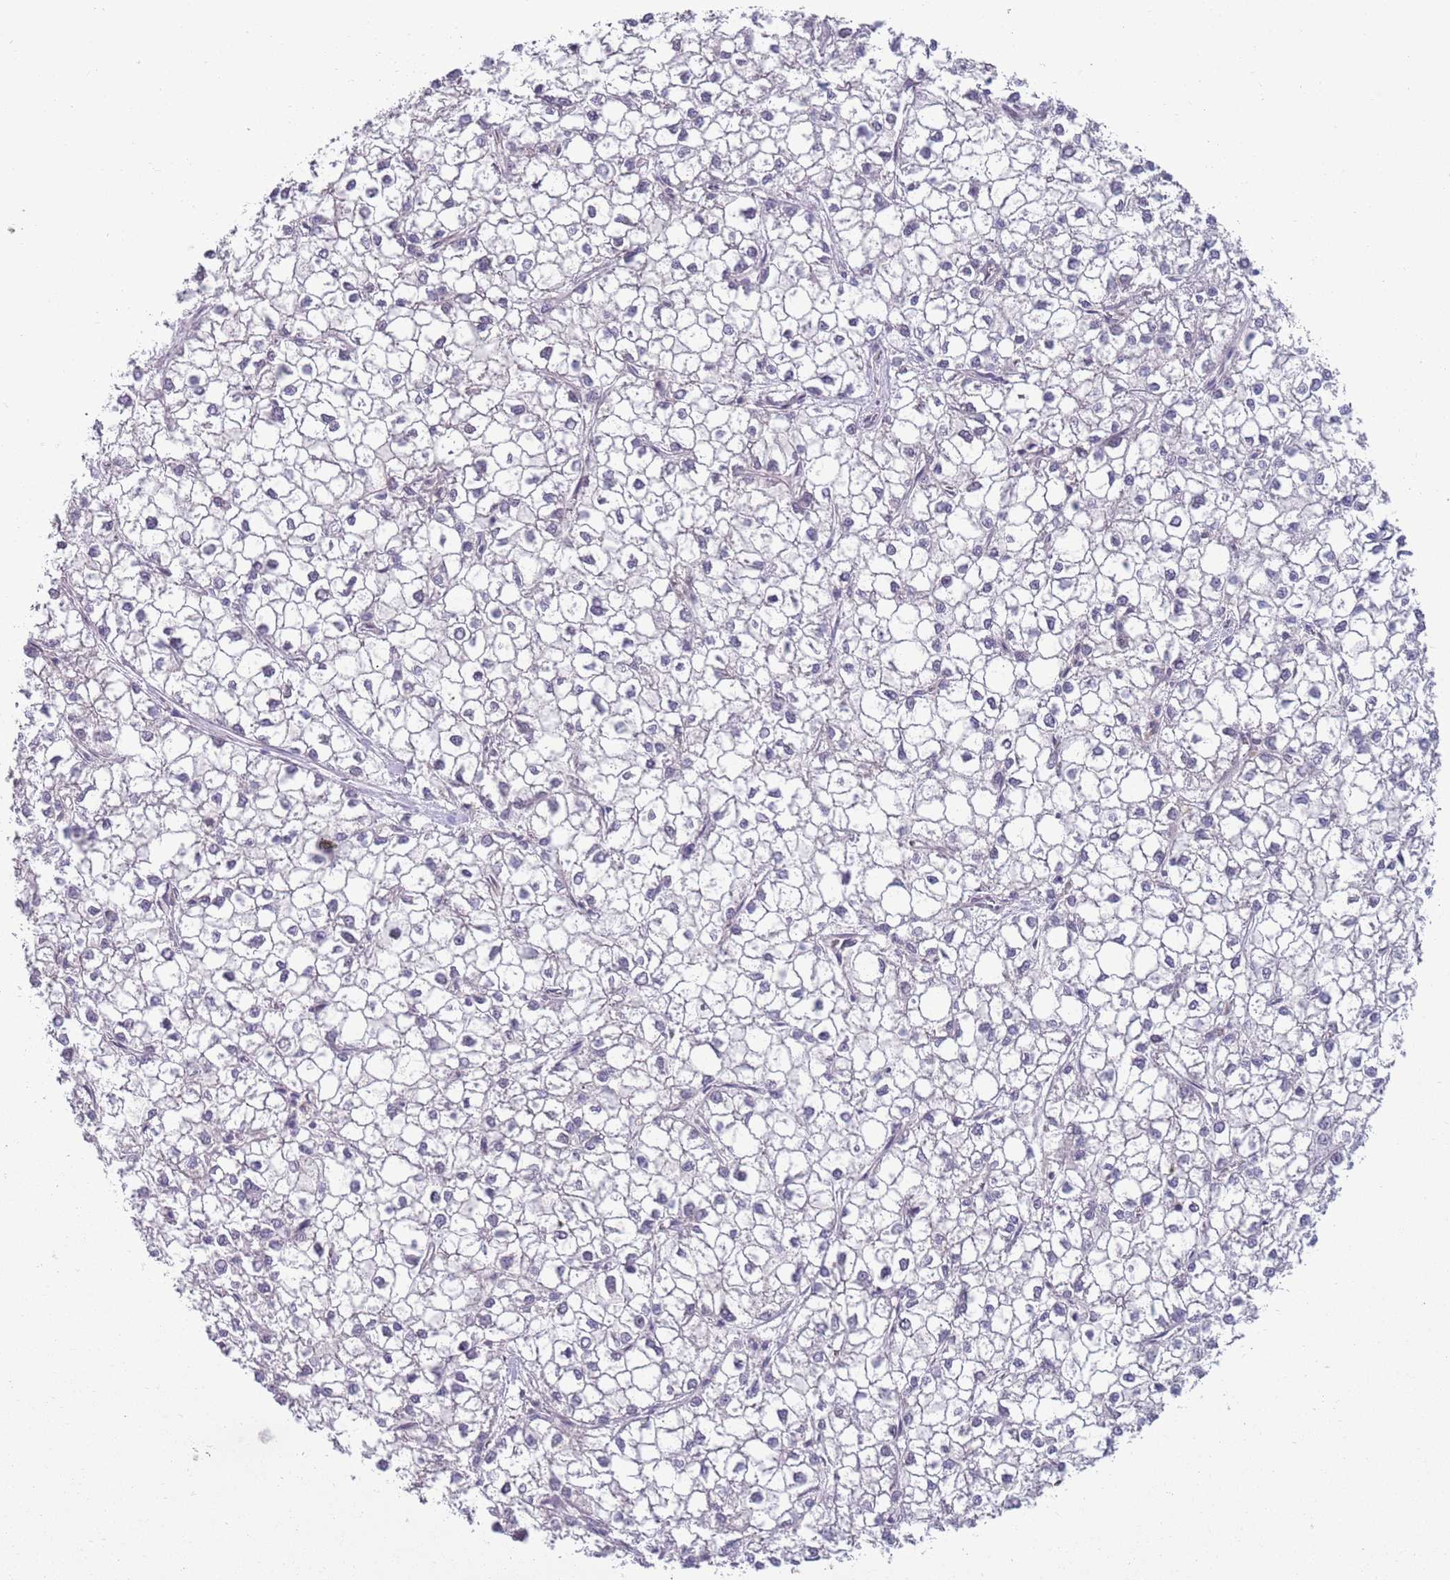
{"staining": {"intensity": "negative", "quantity": "none", "location": "none"}, "tissue": "liver cancer", "cell_type": "Tumor cells", "image_type": "cancer", "snomed": [{"axis": "morphology", "description": "Carcinoma, Hepatocellular, NOS"}, {"axis": "topography", "description": "Liver"}], "caption": "Tumor cells show no significant staining in liver cancer. The staining was performed using DAB (3,3'-diaminobenzidine) to visualize the protein expression in brown, while the nuclei were stained in blue with hematoxylin (Magnification: 20x).", "gene": "CLNS1A", "patient": {"sex": "female", "age": 43}}